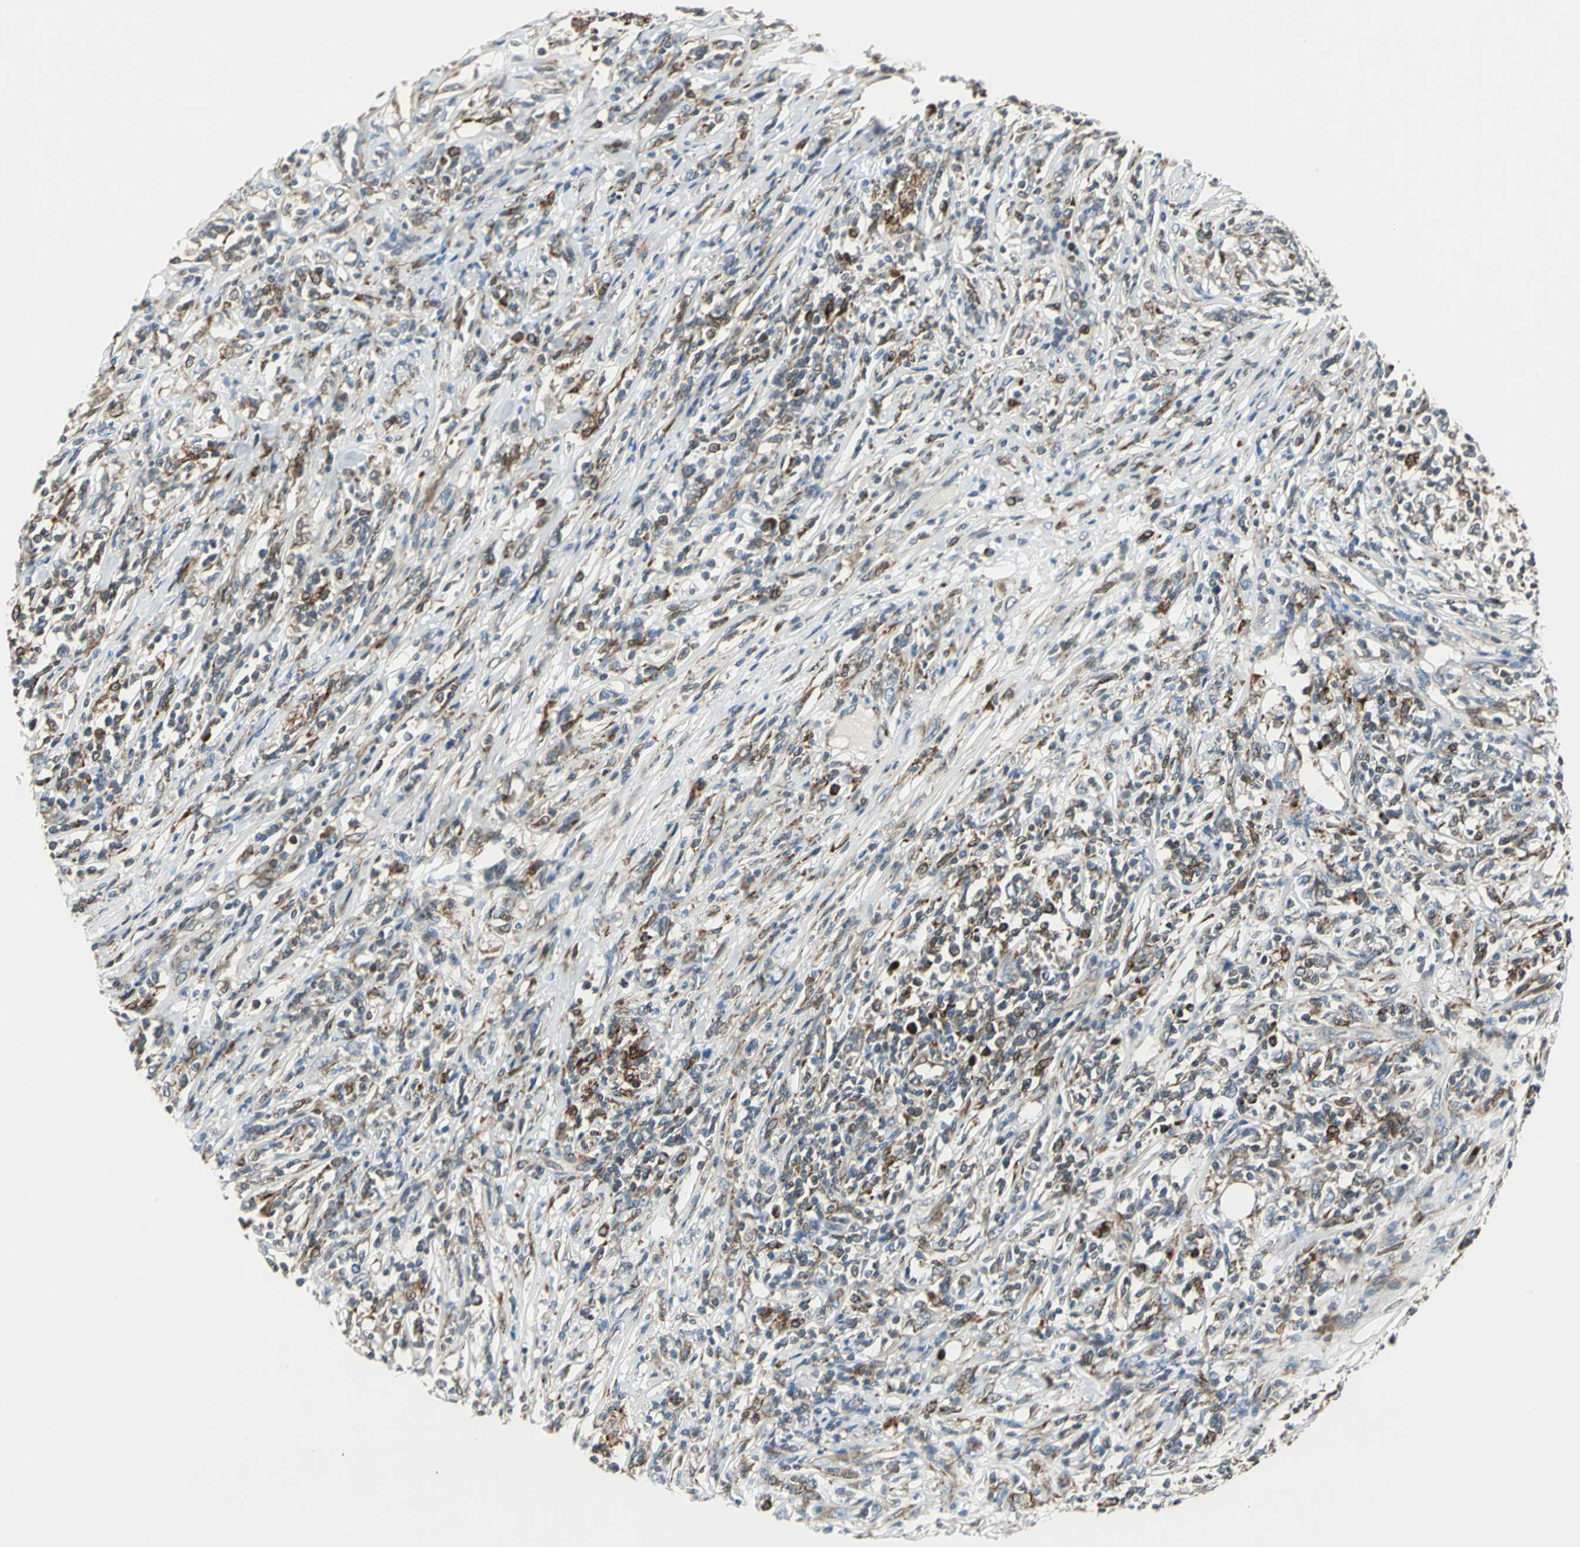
{"staining": {"intensity": "moderate", "quantity": "25%-75%", "location": "cytoplasmic/membranous"}, "tissue": "lymphoma", "cell_type": "Tumor cells", "image_type": "cancer", "snomed": [{"axis": "morphology", "description": "Malignant lymphoma, non-Hodgkin's type, High grade"}, {"axis": "topography", "description": "Lymph node"}], "caption": "DAB immunohistochemical staining of human malignant lymphoma, non-Hodgkin's type (high-grade) reveals moderate cytoplasmic/membranous protein expression in approximately 25%-75% of tumor cells. (DAB = brown stain, brightfield microscopy at high magnification).", "gene": "HTATIP2", "patient": {"sex": "female", "age": 84}}